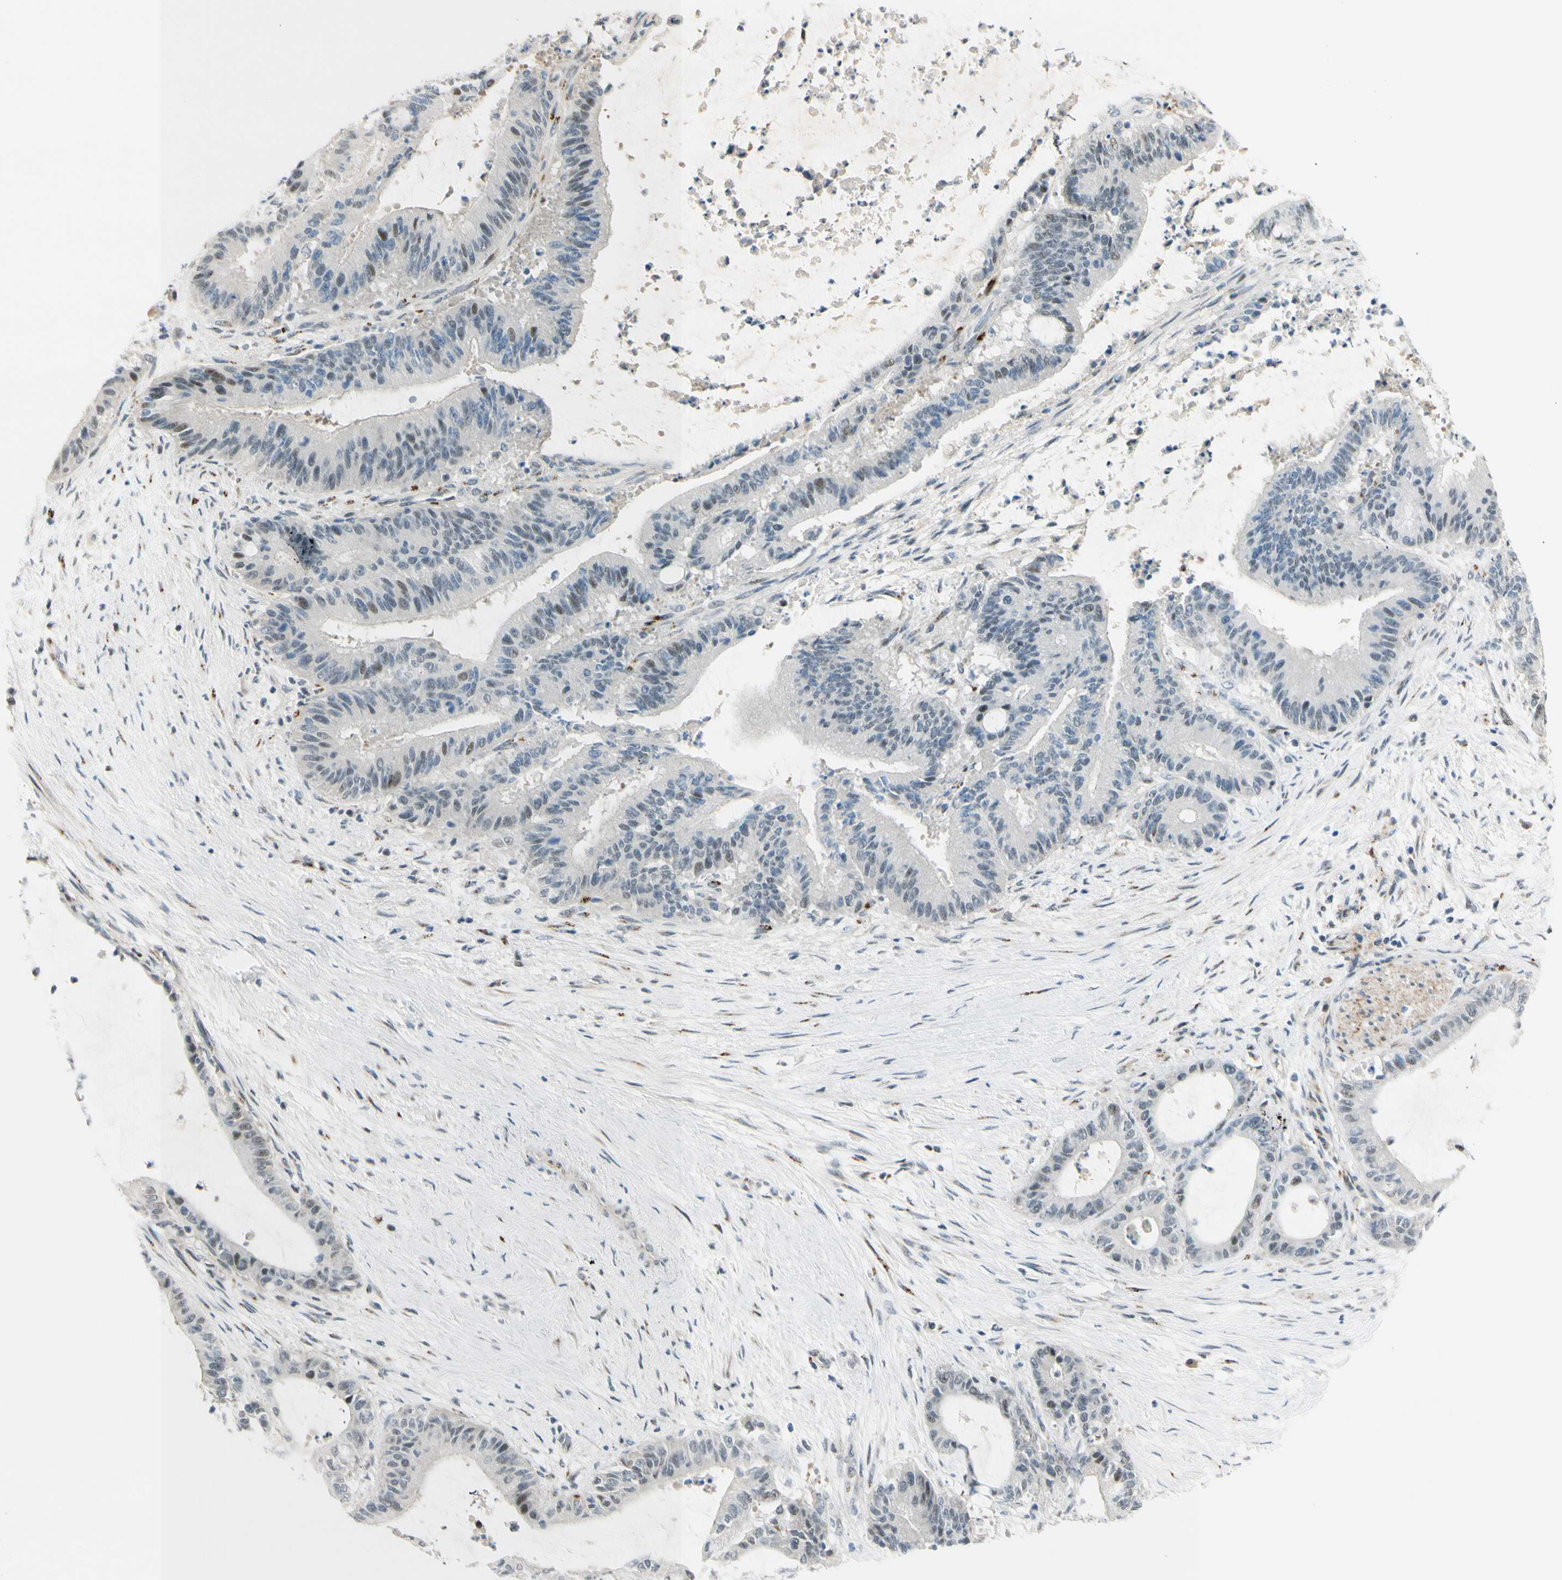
{"staining": {"intensity": "moderate", "quantity": "<25%", "location": "nuclear"}, "tissue": "liver cancer", "cell_type": "Tumor cells", "image_type": "cancer", "snomed": [{"axis": "morphology", "description": "Cholangiocarcinoma"}, {"axis": "topography", "description": "Liver"}], "caption": "Protein analysis of liver cancer tissue displays moderate nuclear expression in about <25% of tumor cells.", "gene": "B4GALNT1", "patient": {"sex": "female", "age": 73}}